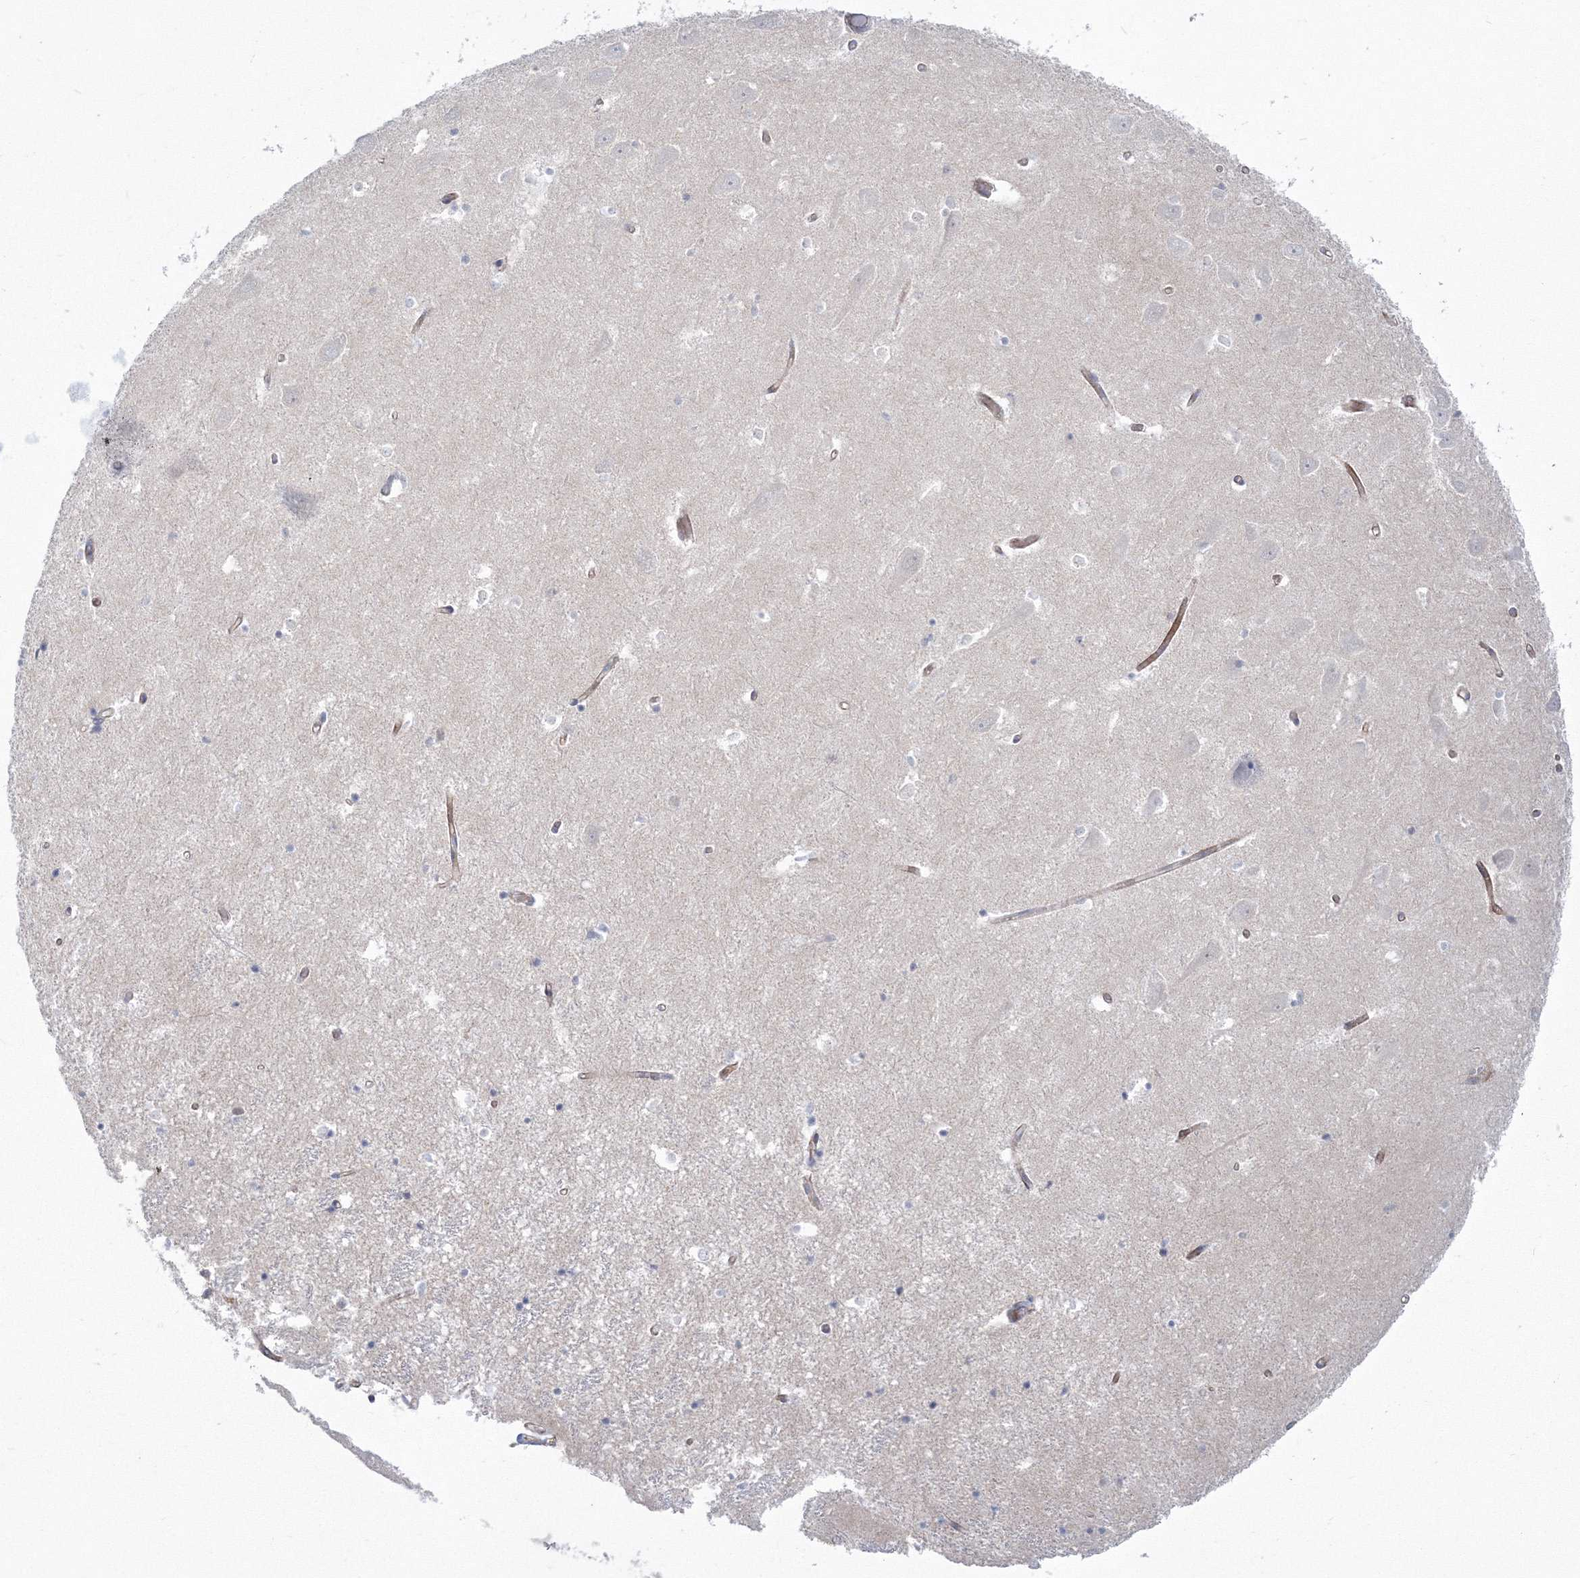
{"staining": {"intensity": "negative", "quantity": "none", "location": "none"}, "tissue": "hippocampus", "cell_type": "Glial cells", "image_type": "normal", "snomed": [{"axis": "morphology", "description": "Normal tissue, NOS"}, {"axis": "topography", "description": "Hippocampus"}], "caption": "This image is of benign hippocampus stained with immunohistochemistry (IHC) to label a protein in brown with the nuclei are counter-stained blue. There is no positivity in glial cells. The staining was performed using DAB to visualize the protein expression in brown, while the nuclei were stained in blue with hematoxylin (Magnification: 20x).", "gene": "HYAL2", "patient": {"sex": "male", "age": 70}}